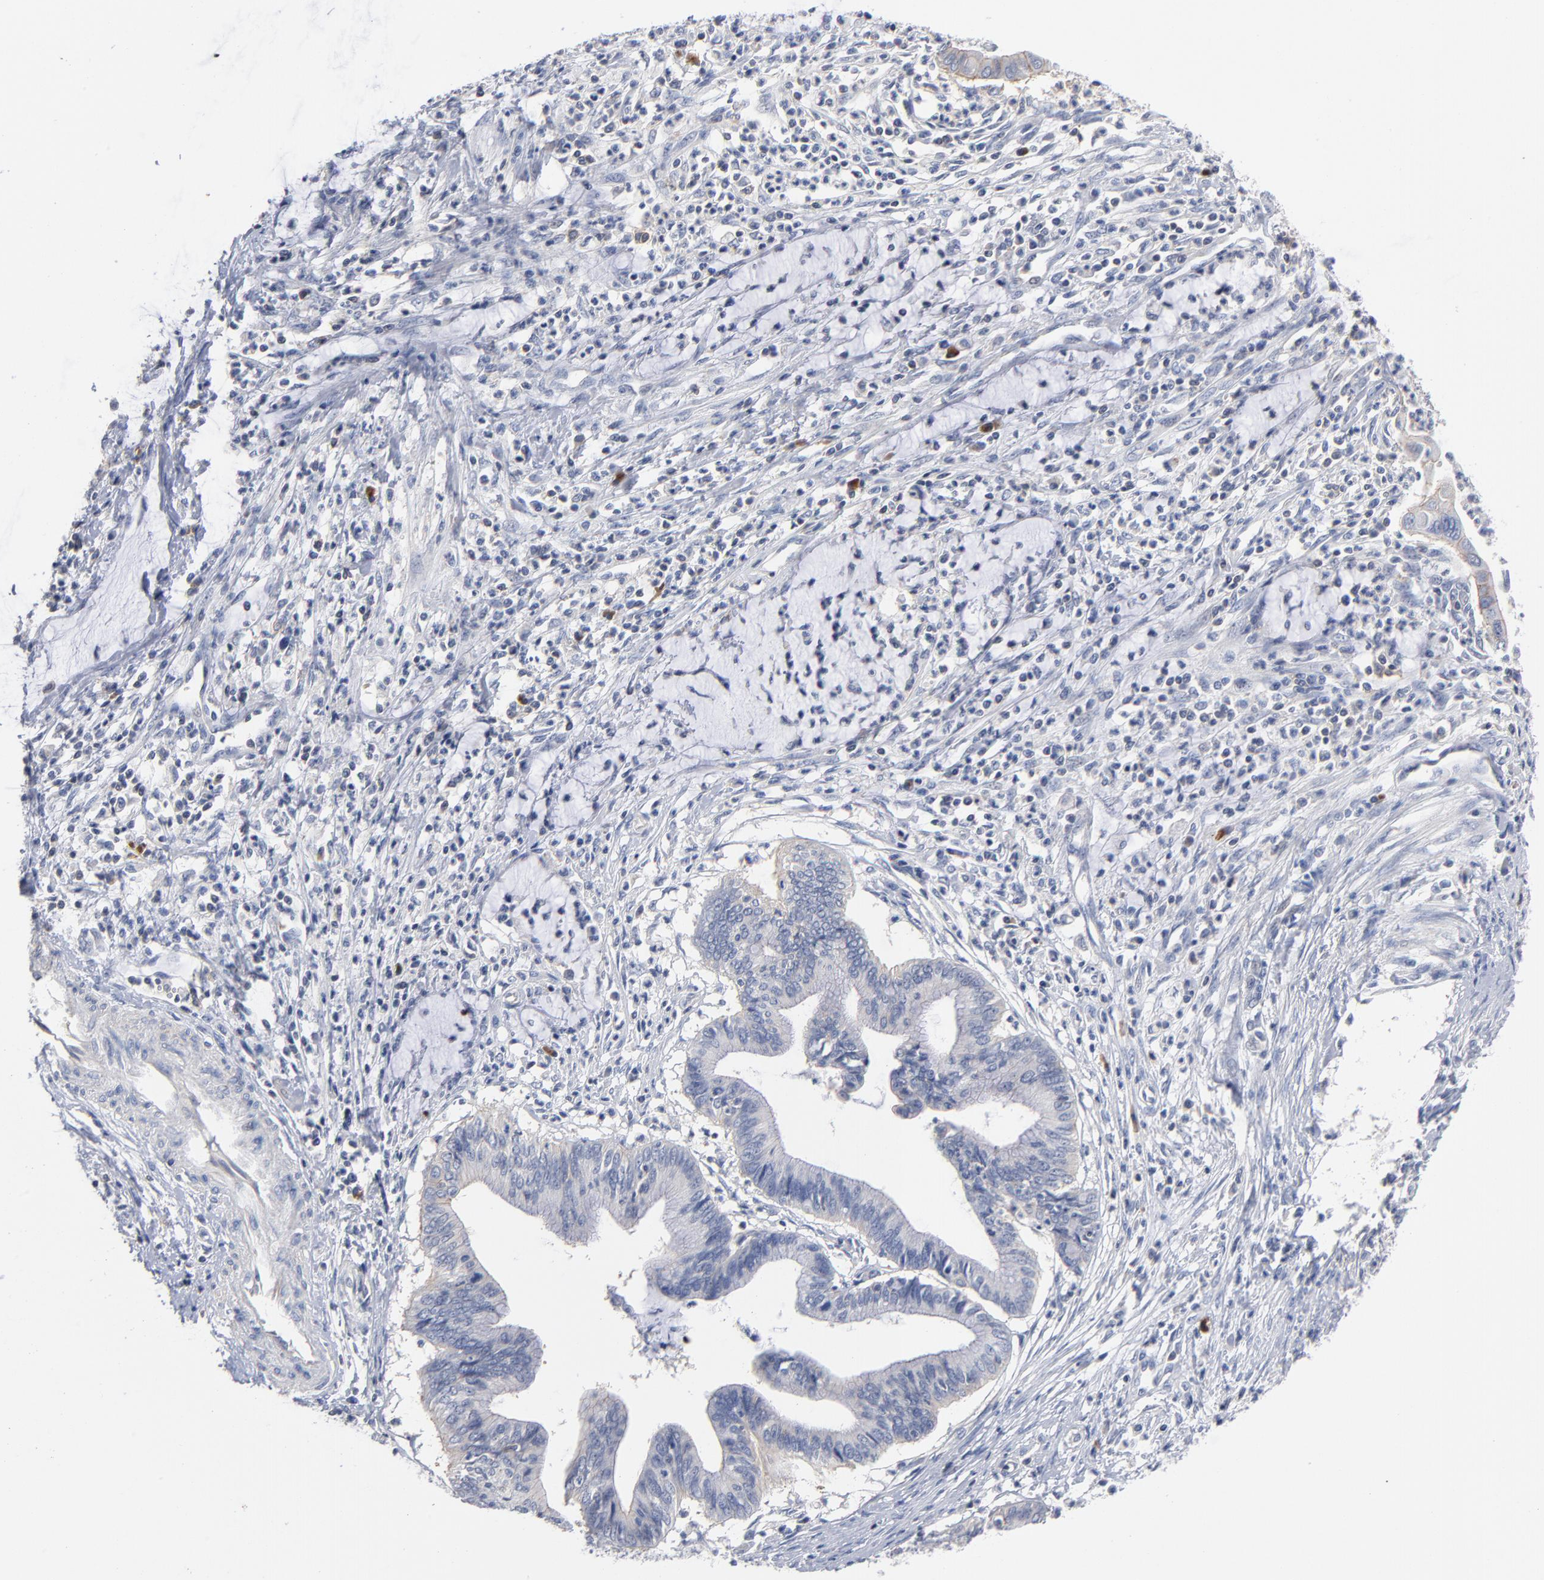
{"staining": {"intensity": "weak", "quantity": "<25%", "location": "cytoplasmic/membranous"}, "tissue": "cervical cancer", "cell_type": "Tumor cells", "image_type": "cancer", "snomed": [{"axis": "morphology", "description": "Adenocarcinoma, NOS"}, {"axis": "topography", "description": "Cervix"}], "caption": "The IHC histopathology image has no significant staining in tumor cells of adenocarcinoma (cervical) tissue. (Brightfield microscopy of DAB immunohistochemistry (IHC) at high magnification).", "gene": "PDLIM2", "patient": {"sex": "female", "age": 36}}